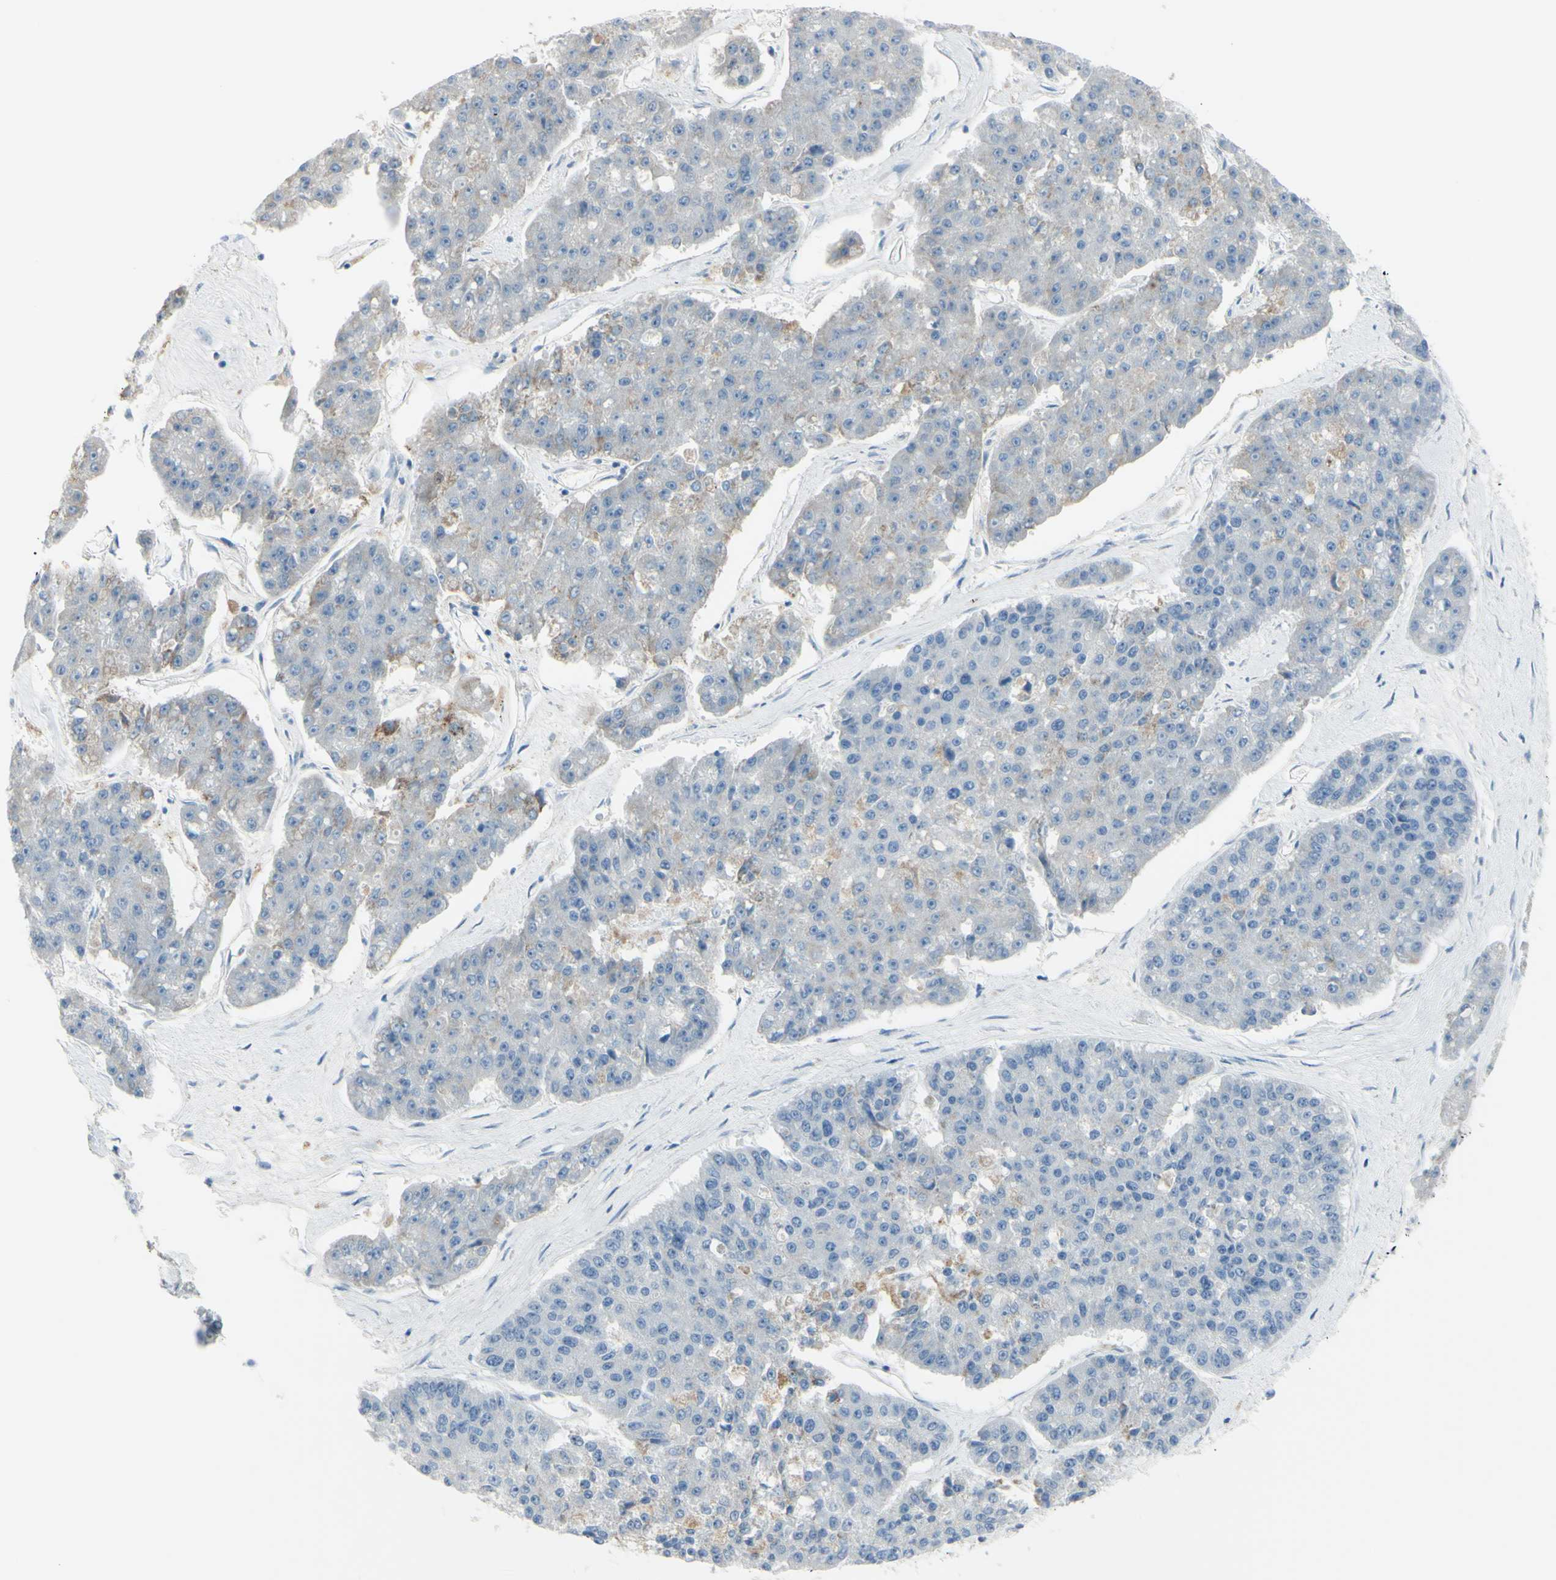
{"staining": {"intensity": "weak", "quantity": "<25%", "location": "cytoplasmic/membranous"}, "tissue": "pancreatic cancer", "cell_type": "Tumor cells", "image_type": "cancer", "snomed": [{"axis": "morphology", "description": "Adenocarcinoma, NOS"}, {"axis": "topography", "description": "Pancreas"}], "caption": "This is a photomicrograph of IHC staining of pancreatic cancer (adenocarcinoma), which shows no positivity in tumor cells. (DAB immunohistochemistry, high magnification).", "gene": "ZNF557", "patient": {"sex": "male", "age": 50}}